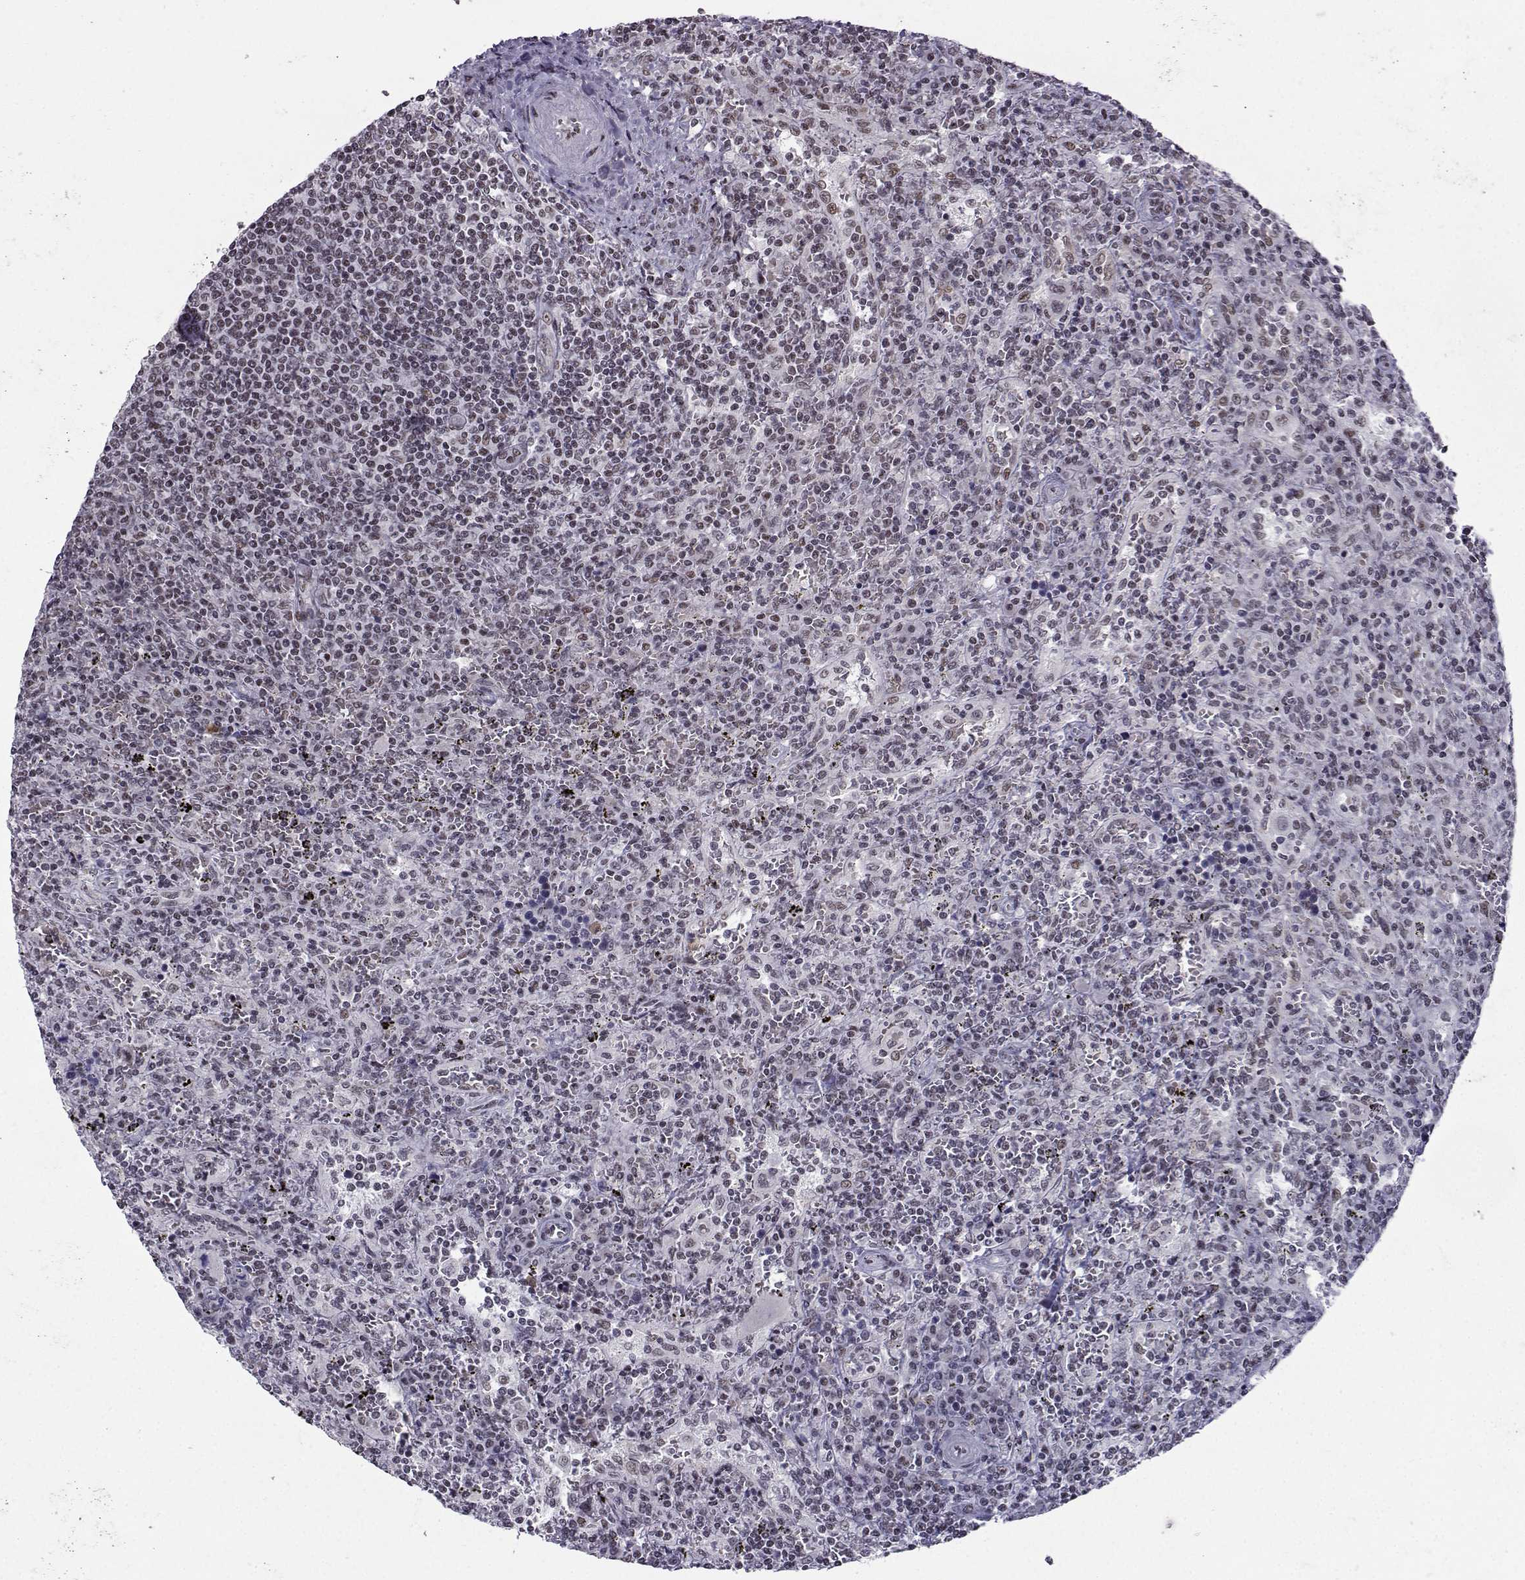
{"staining": {"intensity": "negative", "quantity": "none", "location": "none"}, "tissue": "lymphoma", "cell_type": "Tumor cells", "image_type": "cancer", "snomed": [{"axis": "morphology", "description": "Malignant lymphoma, non-Hodgkin's type, Low grade"}, {"axis": "topography", "description": "Spleen"}], "caption": "This is an IHC photomicrograph of human low-grade malignant lymphoma, non-Hodgkin's type. There is no staining in tumor cells.", "gene": "LIN28A", "patient": {"sex": "male", "age": 62}}